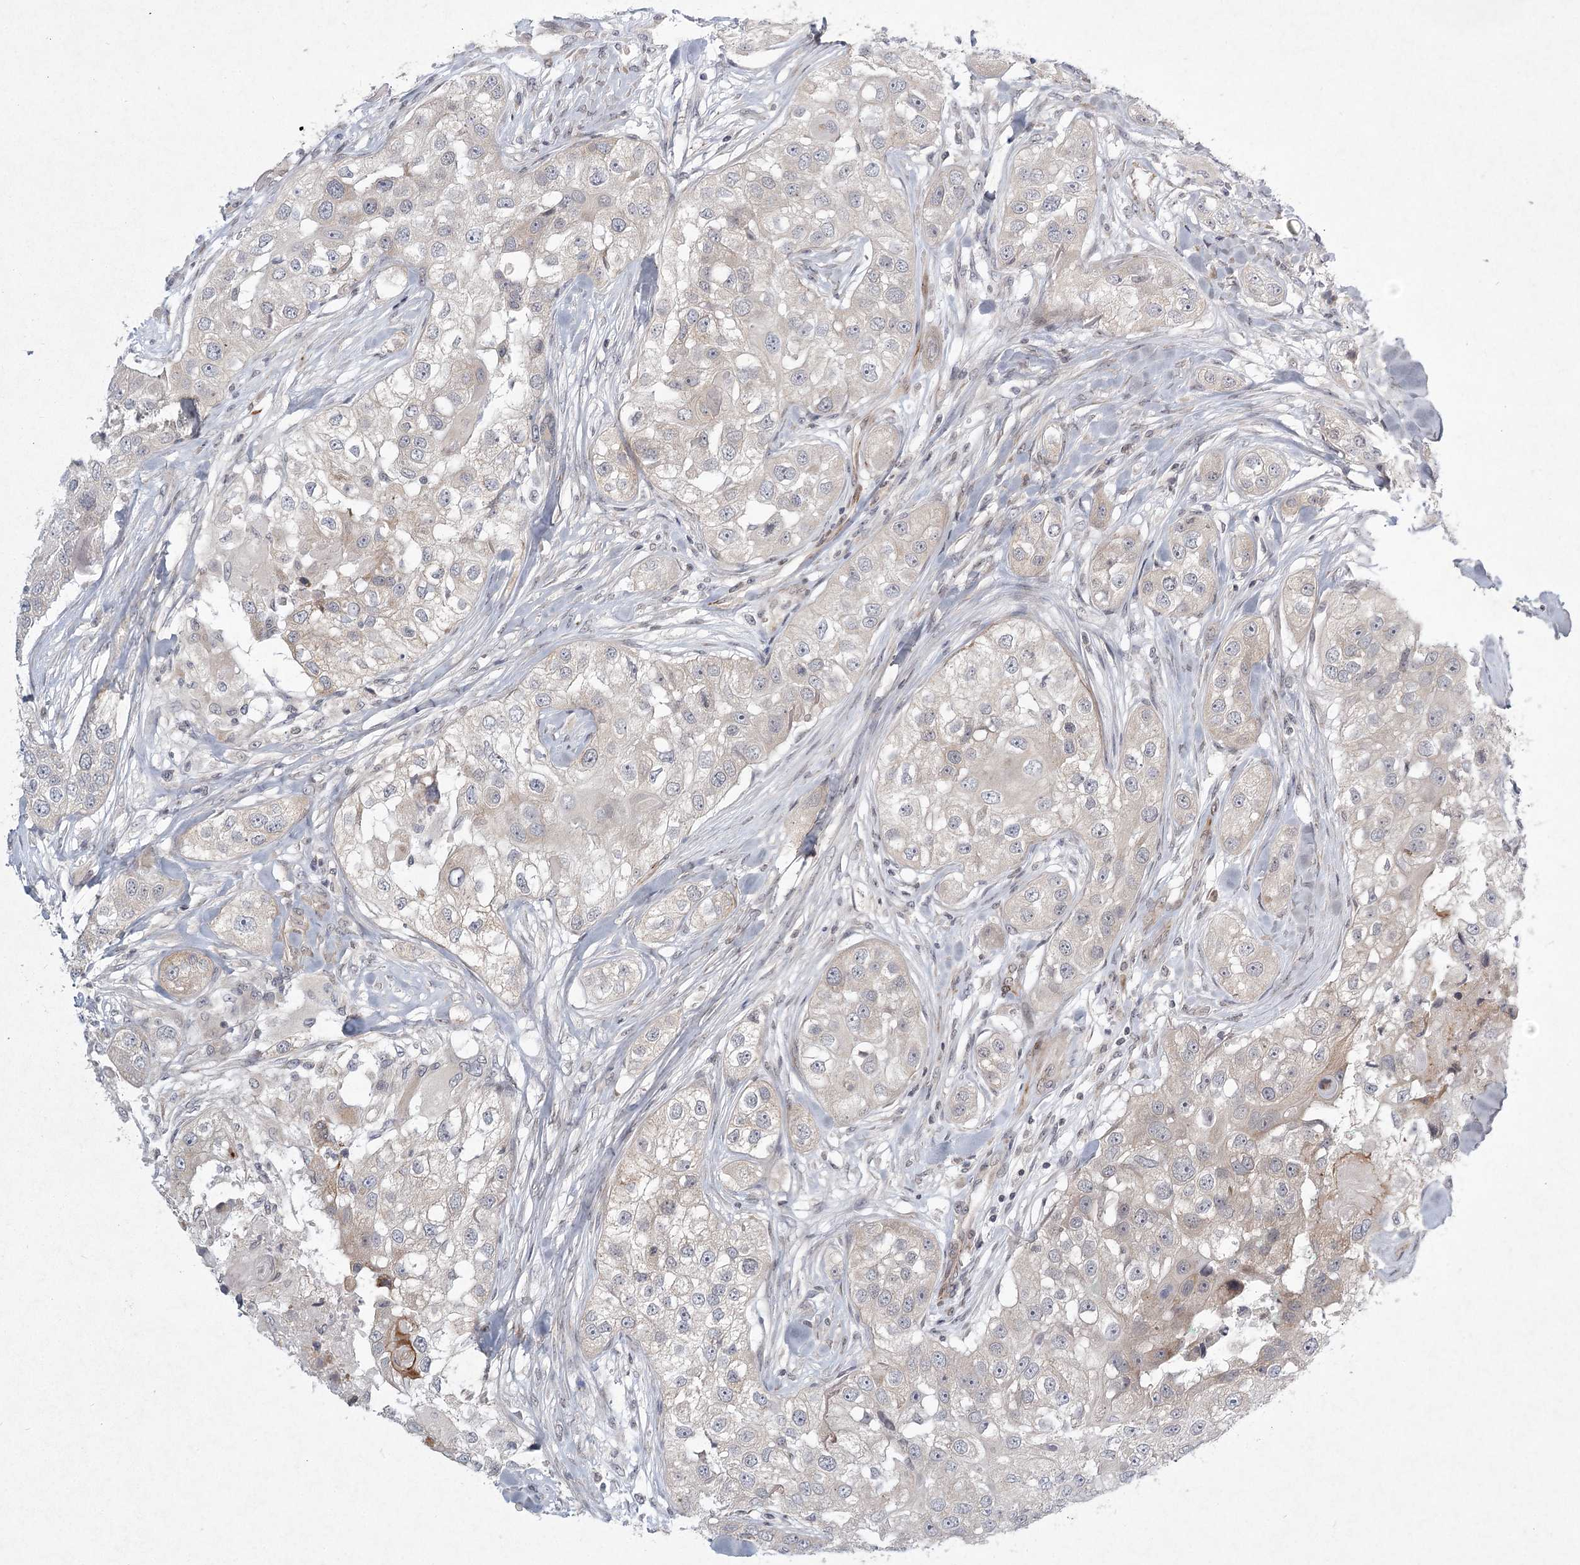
{"staining": {"intensity": "weak", "quantity": "<25%", "location": "cytoplasmic/membranous"}, "tissue": "head and neck cancer", "cell_type": "Tumor cells", "image_type": "cancer", "snomed": [{"axis": "morphology", "description": "Normal tissue, NOS"}, {"axis": "morphology", "description": "Squamous cell carcinoma, NOS"}, {"axis": "topography", "description": "Skeletal muscle"}, {"axis": "topography", "description": "Head-Neck"}], "caption": "DAB immunohistochemical staining of human head and neck cancer demonstrates no significant expression in tumor cells.", "gene": "MEPE", "patient": {"sex": "male", "age": 51}}